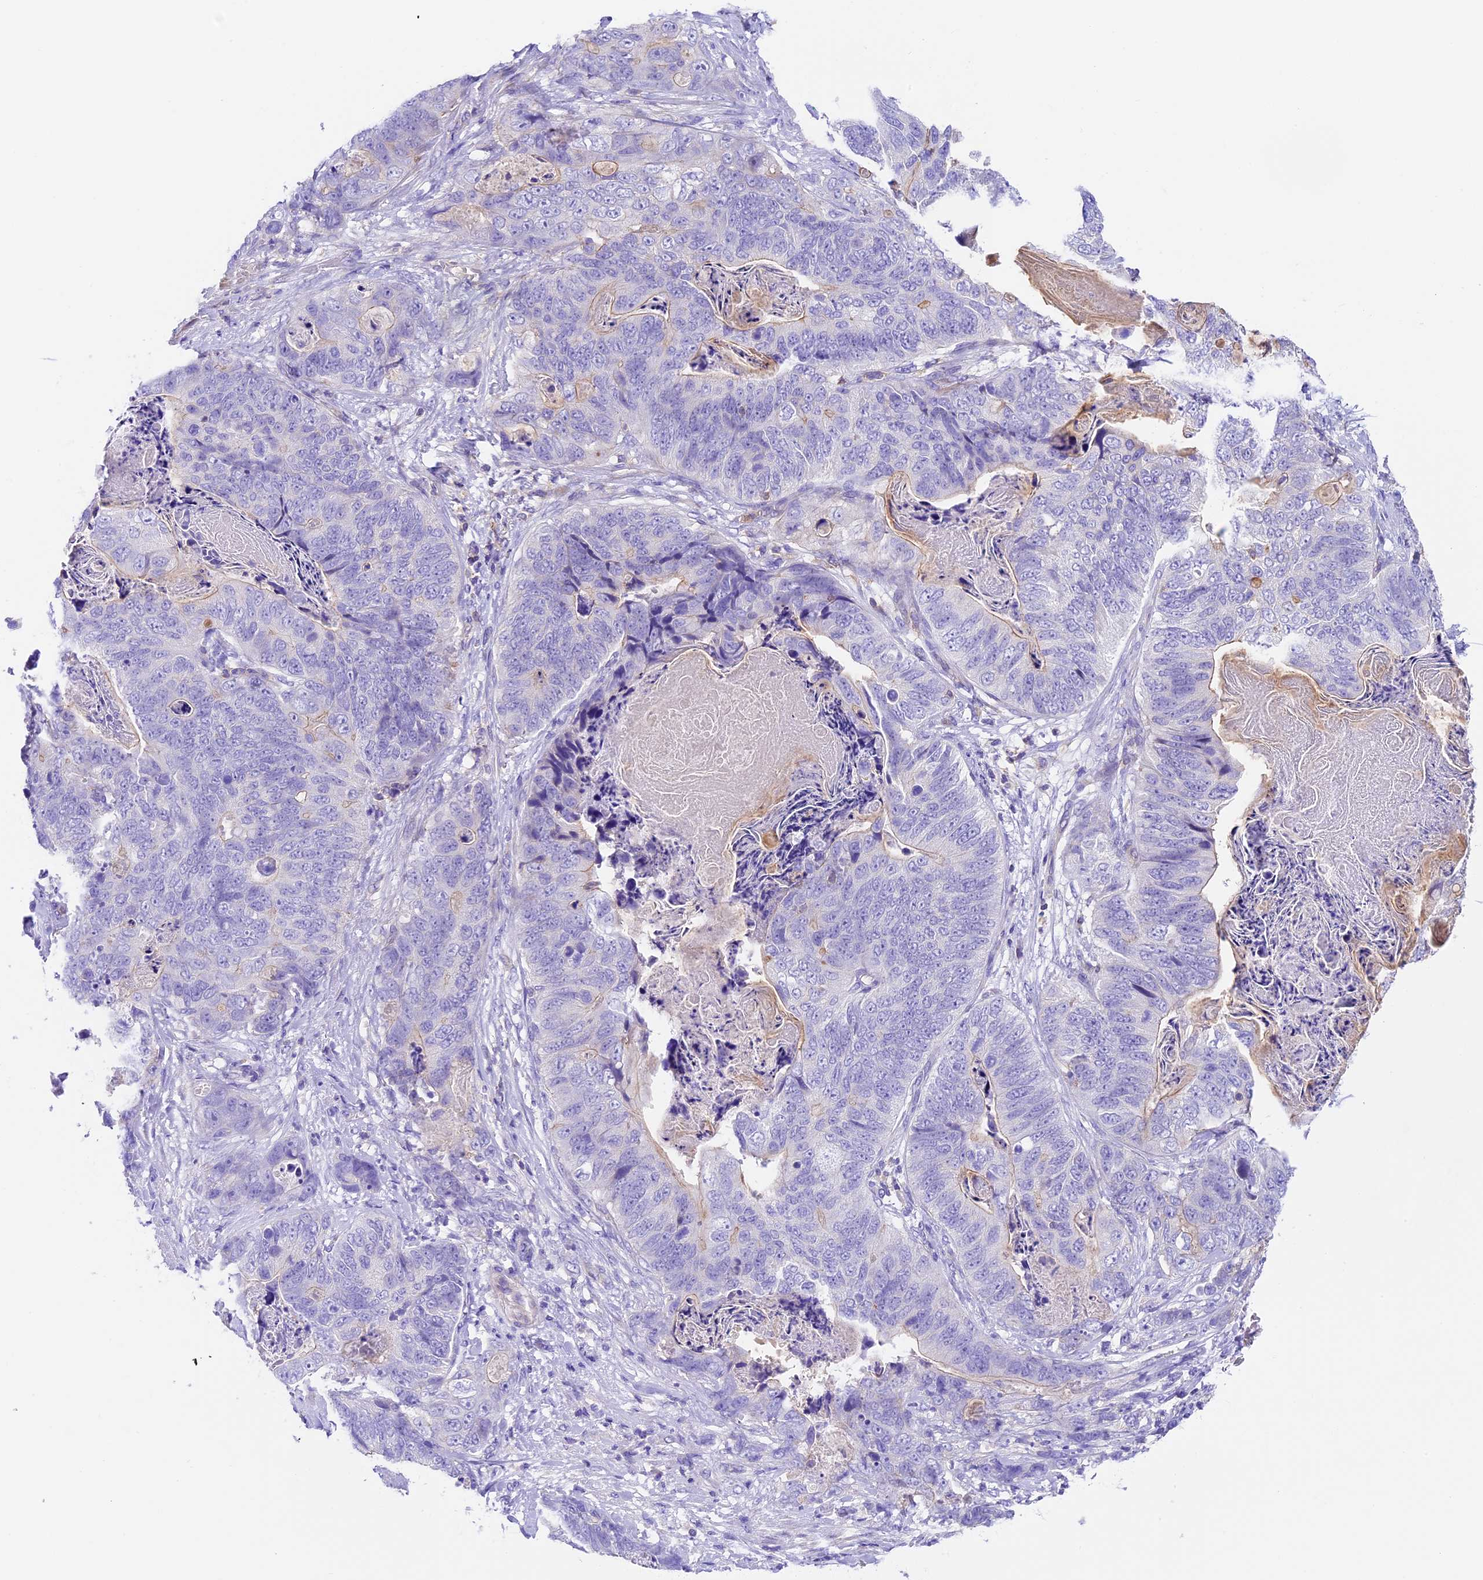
{"staining": {"intensity": "negative", "quantity": "none", "location": "none"}, "tissue": "stomach cancer", "cell_type": "Tumor cells", "image_type": "cancer", "snomed": [{"axis": "morphology", "description": "Normal tissue, NOS"}, {"axis": "morphology", "description": "Adenocarcinoma, NOS"}, {"axis": "topography", "description": "Stomach"}], "caption": "High power microscopy histopathology image of an IHC micrograph of stomach adenocarcinoma, revealing no significant expression in tumor cells. Nuclei are stained in blue.", "gene": "TBC1D1", "patient": {"sex": "female", "age": 89}}